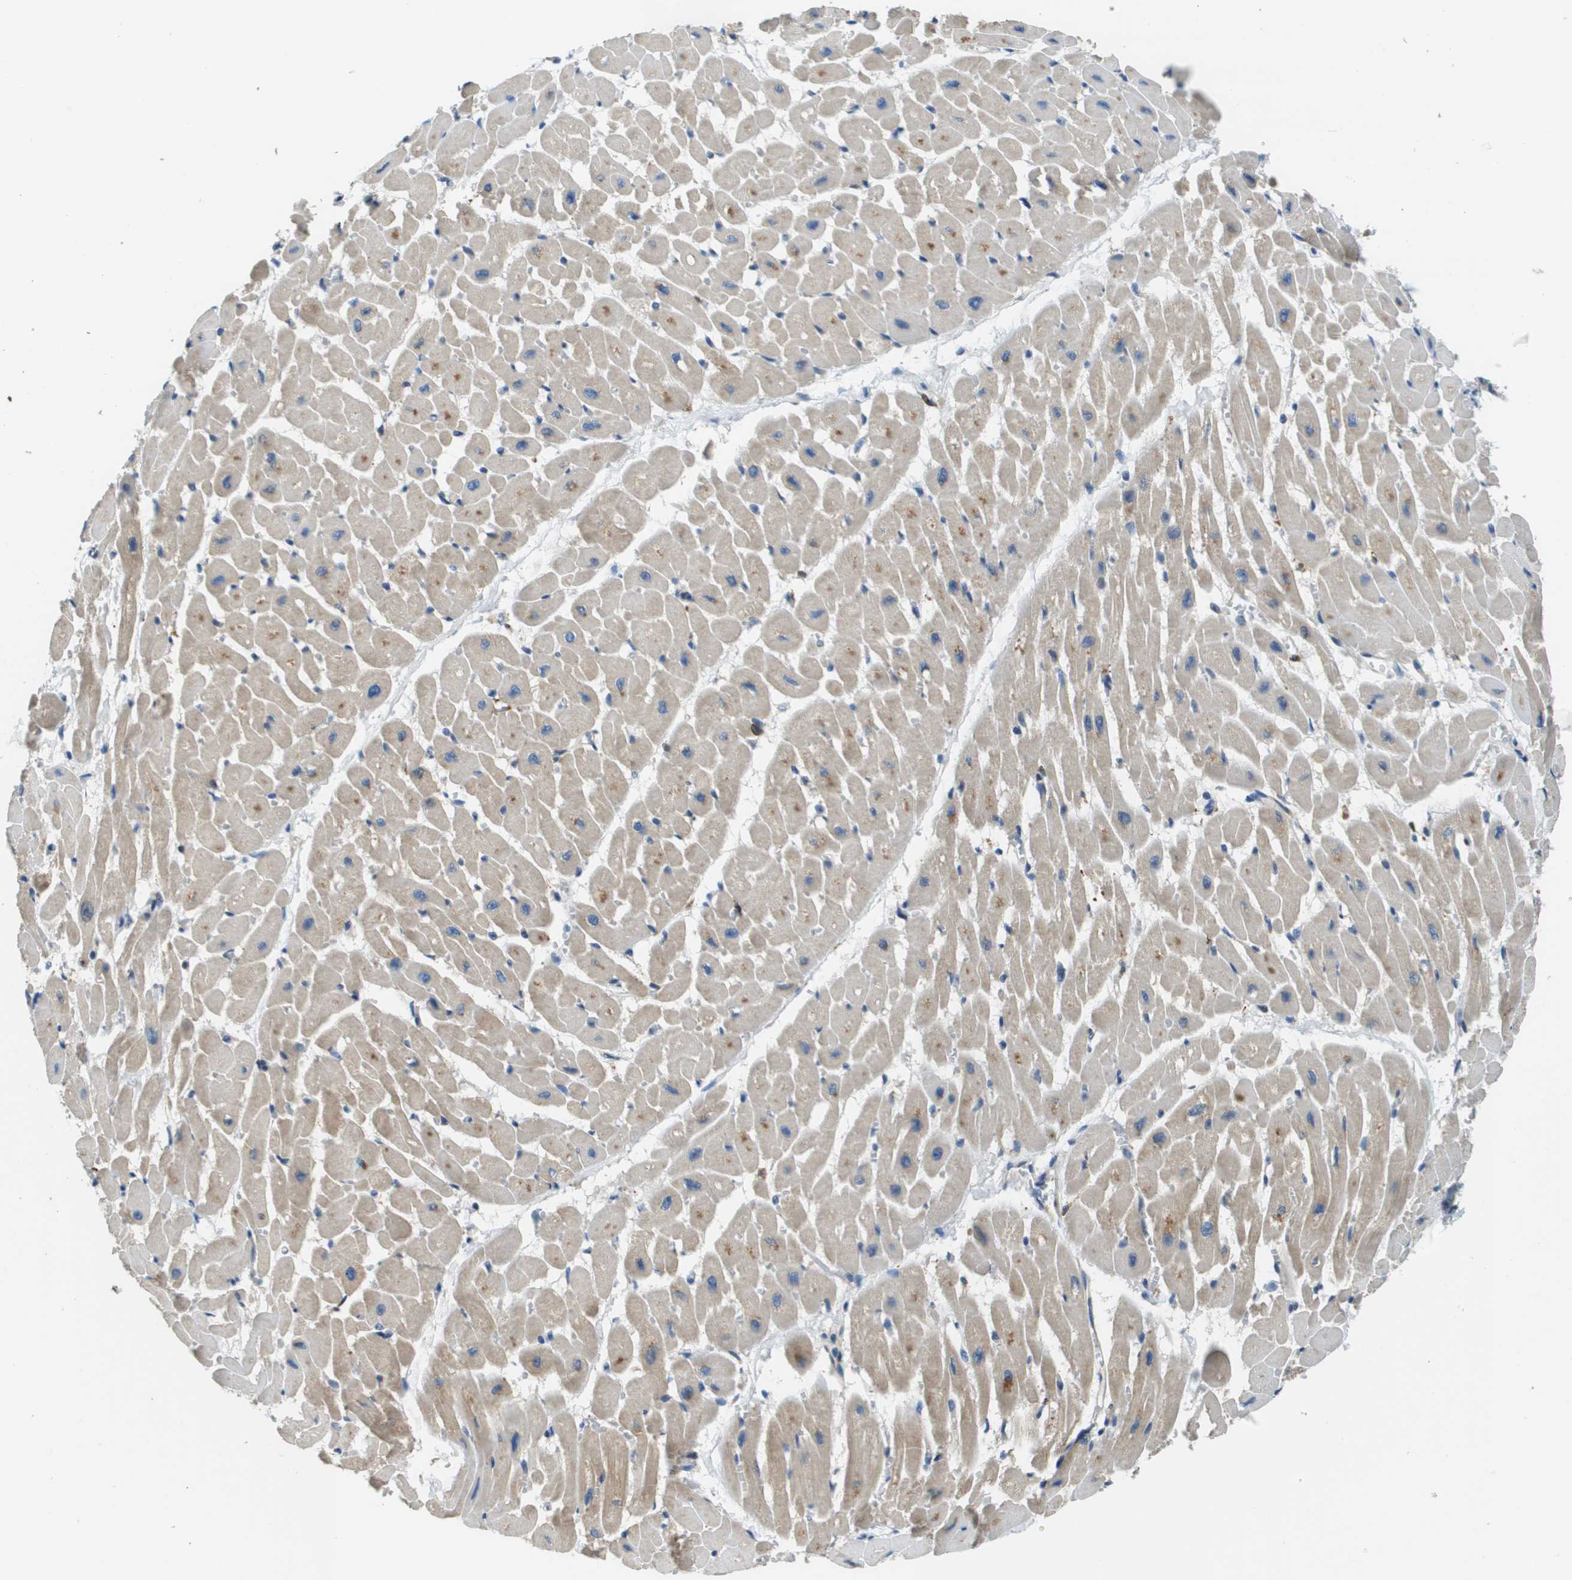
{"staining": {"intensity": "moderate", "quantity": ">75%", "location": "cytoplasmic/membranous"}, "tissue": "heart muscle", "cell_type": "Cardiomyocytes", "image_type": "normal", "snomed": [{"axis": "morphology", "description": "Normal tissue, NOS"}, {"axis": "topography", "description": "Heart"}], "caption": "Immunohistochemical staining of normal heart muscle demonstrates >75% levels of moderate cytoplasmic/membranous protein staining in about >75% of cardiomyocytes. (DAB IHC, brown staining for protein, blue staining for nuclei).", "gene": "CNPY3", "patient": {"sex": "male", "age": 45}}